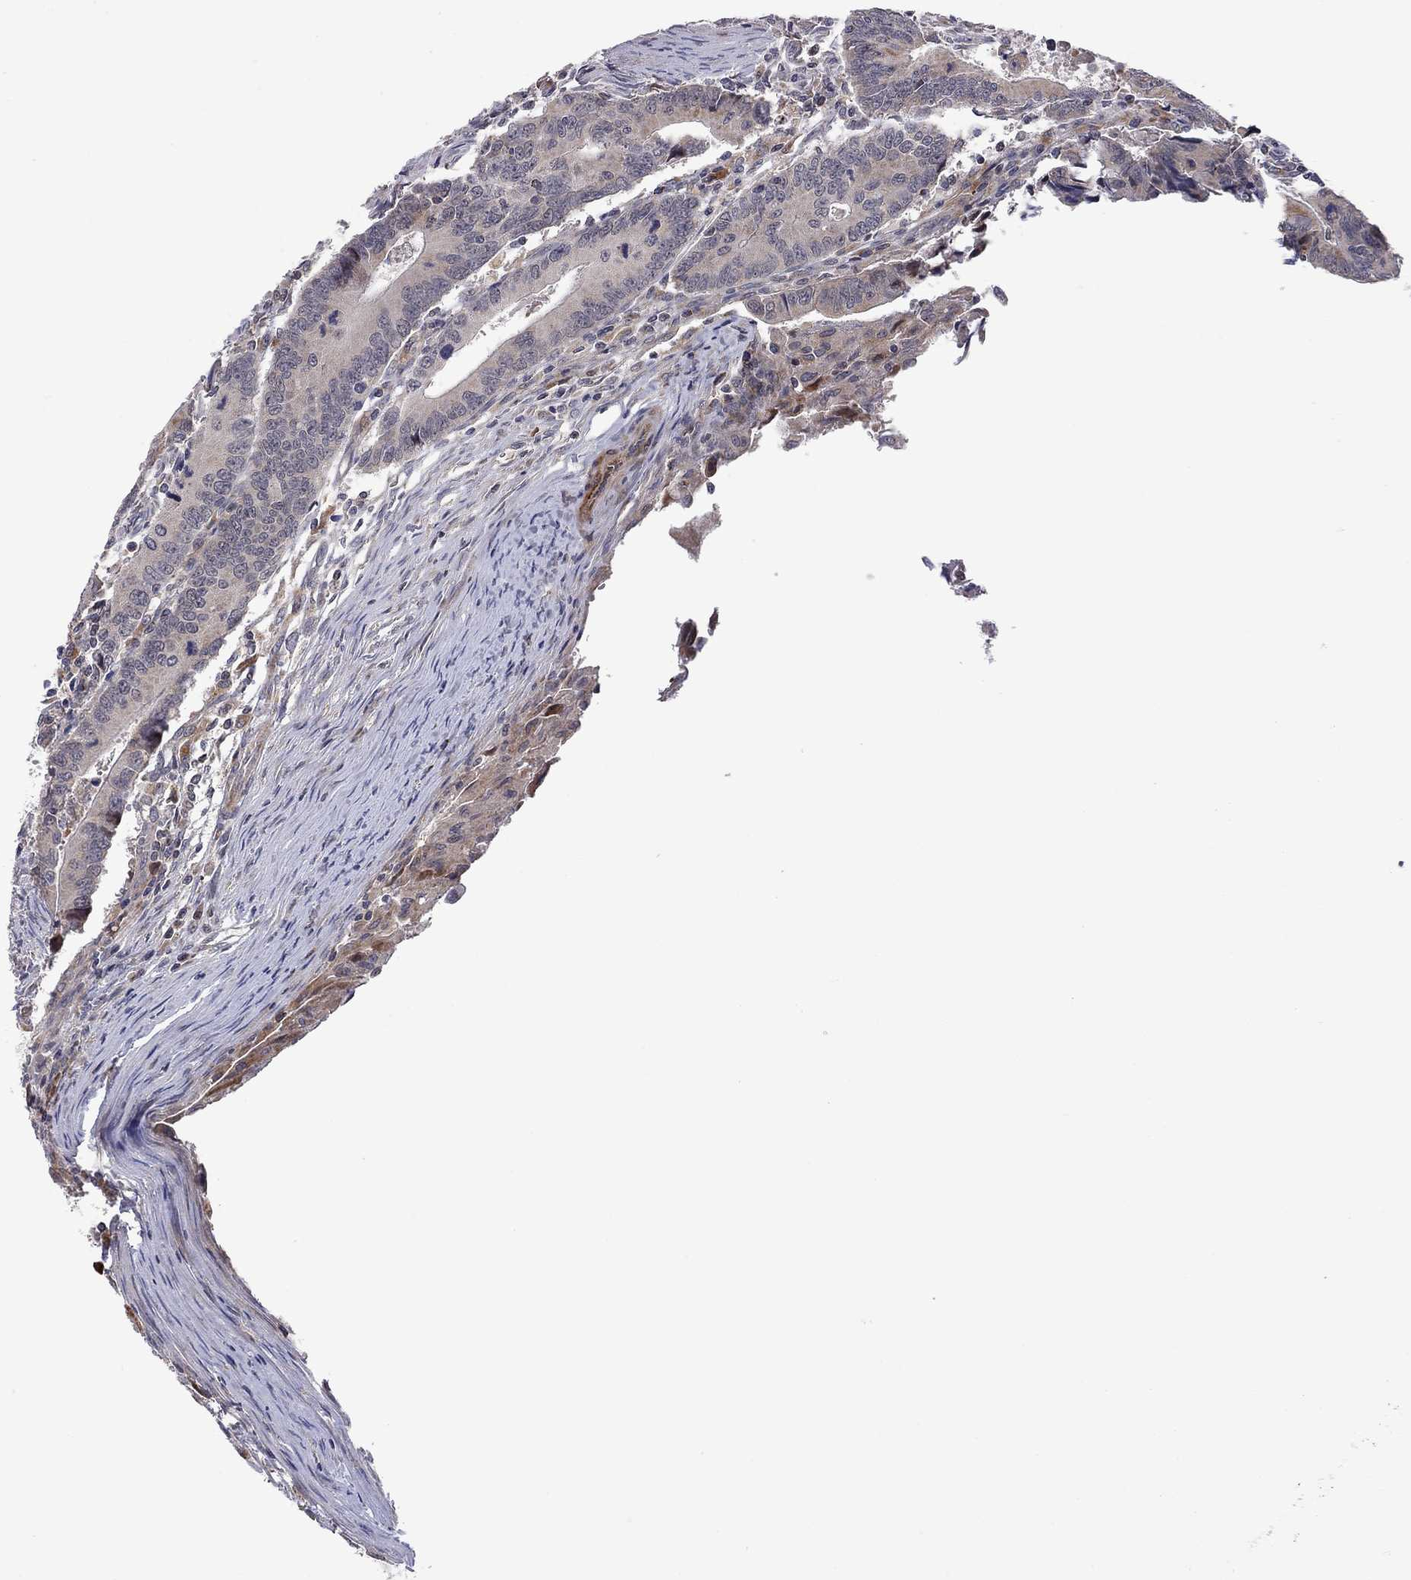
{"staining": {"intensity": "moderate", "quantity": "<25%", "location": "cytoplasmic/membranous"}, "tissue": "colorectal cancer", "cell_type": "Tumor cells", "image_type": "cancer", "snomed": [{"axis": "morphology", "description": "Adenocarcinoma, NOS"}, {"axis": "topography", "description": "Rectum"}], "caption": "This image exhibits IHC staining of human adenocarcinoma (colorectal), with low moderate cytoplasmic/membranous staining in approximately <25% of tumor cells.", "gene": "IDS", "patient": {"sex": "male", "age": 67}}